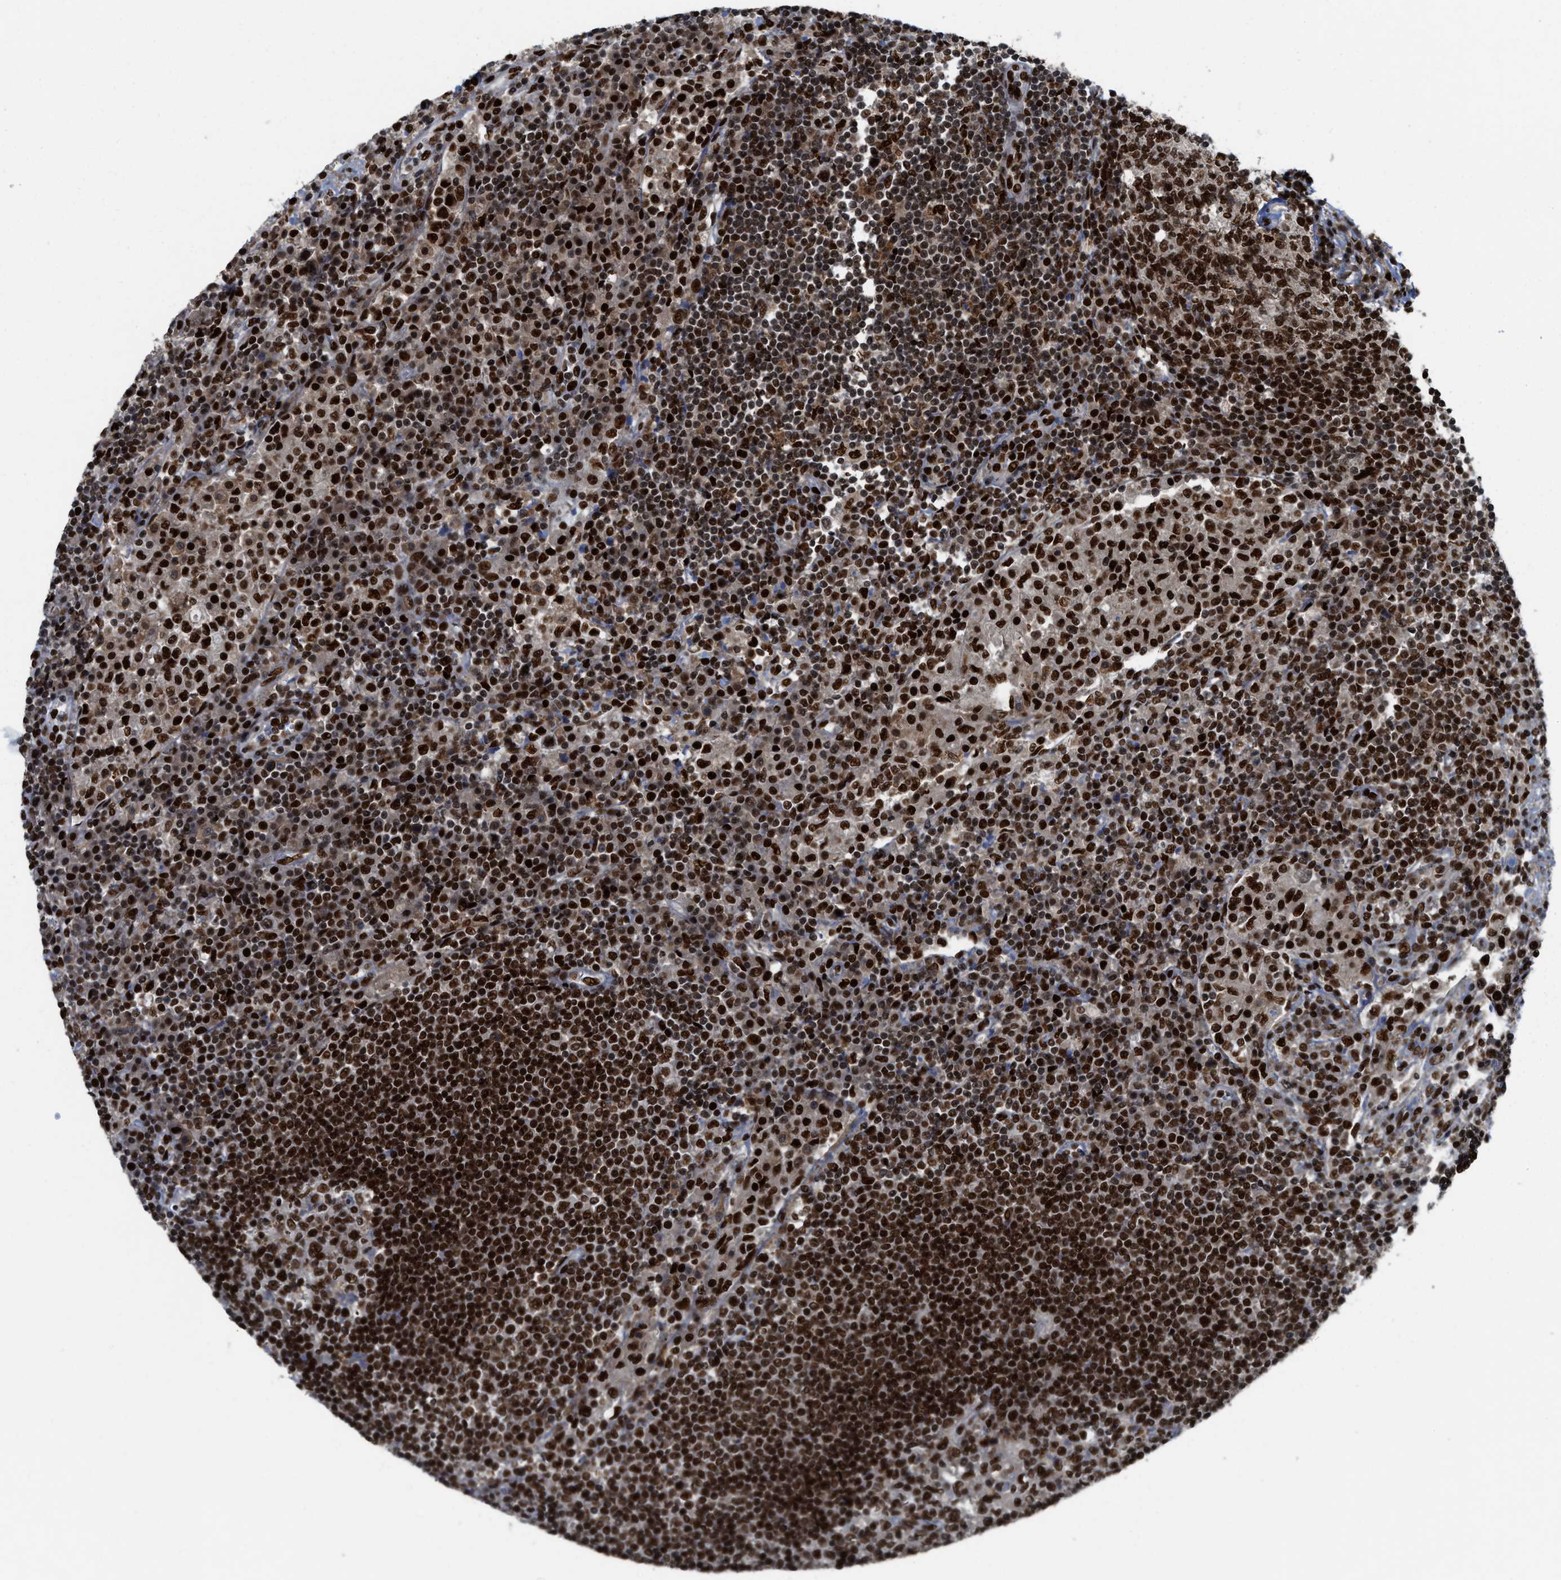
{"staining": {"intensity": "strong", "quantity": ">75%", "location": "nuclear"}, "tissue": "lymph node", "cell_type": "Germinal center cells", "image_type": "normal", "snomed": [{"axis": "morphology", "description": "Normal tissue, NOS"}, {"axis": "topography", "description": "Lymph node"}], "caption": "Germinal center cells show strong nuclear positivity in about >75% of cells in unremarkable lymph node.", "gene": "RFX5", "patient": {"sex": "female", "age": 53}}